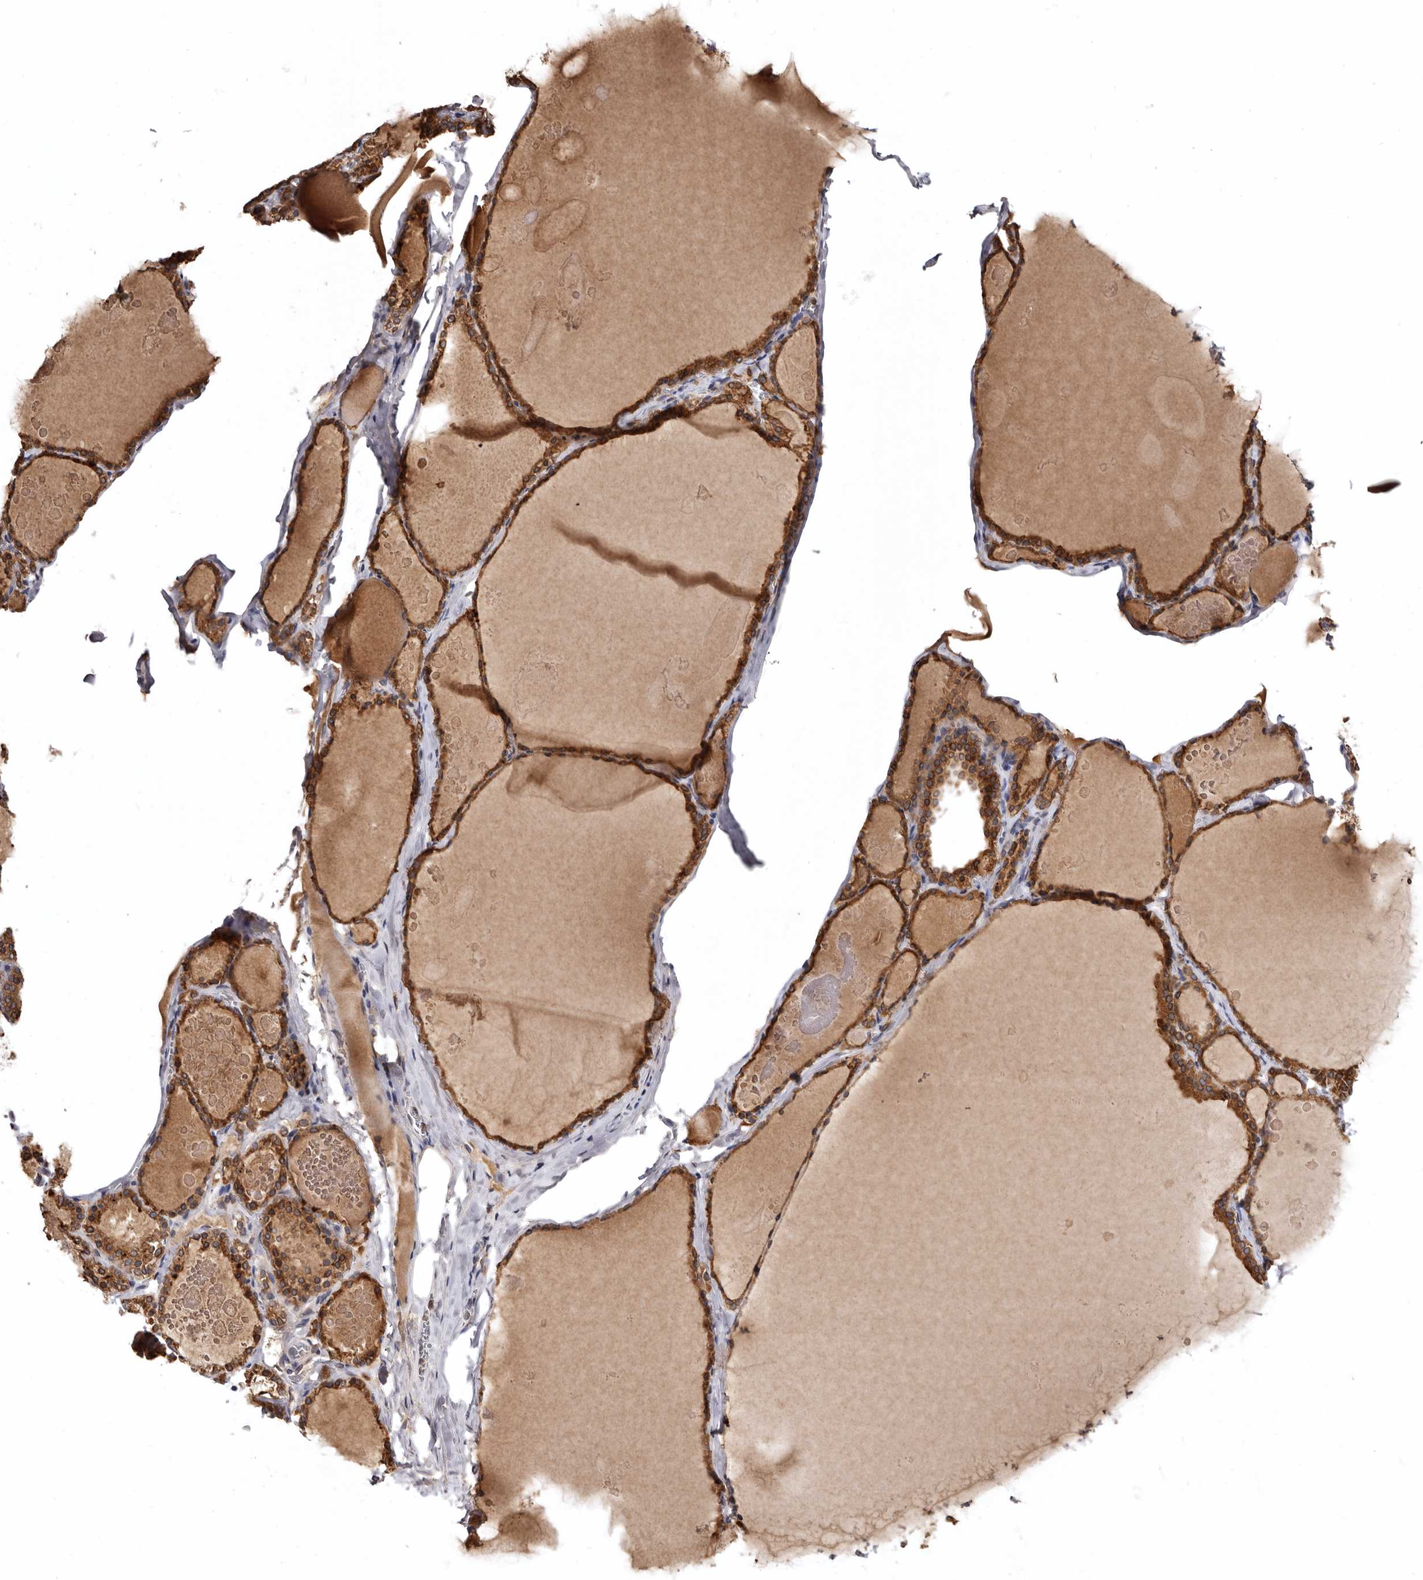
{"staining": {"intensity": "strong", "quantity": ">75%", "location": "cytoplasmic/membranous"}, "tissue": "thyroid gland", "cell_type": "Glandular cells", "image_type": "normal", "snomed": [{"axis": "morphology", "description": "Normal tissue, NOS"}, {"axis": "topography", "description": "Thyroid gland"}], "caption": "Thyroid gland stained with IHC displays strong cytoplasmic/membranous expression in approximately >75% of glandular cells.", "gene": "INKA2", "patient": {"sex": "male", "age": 56}}